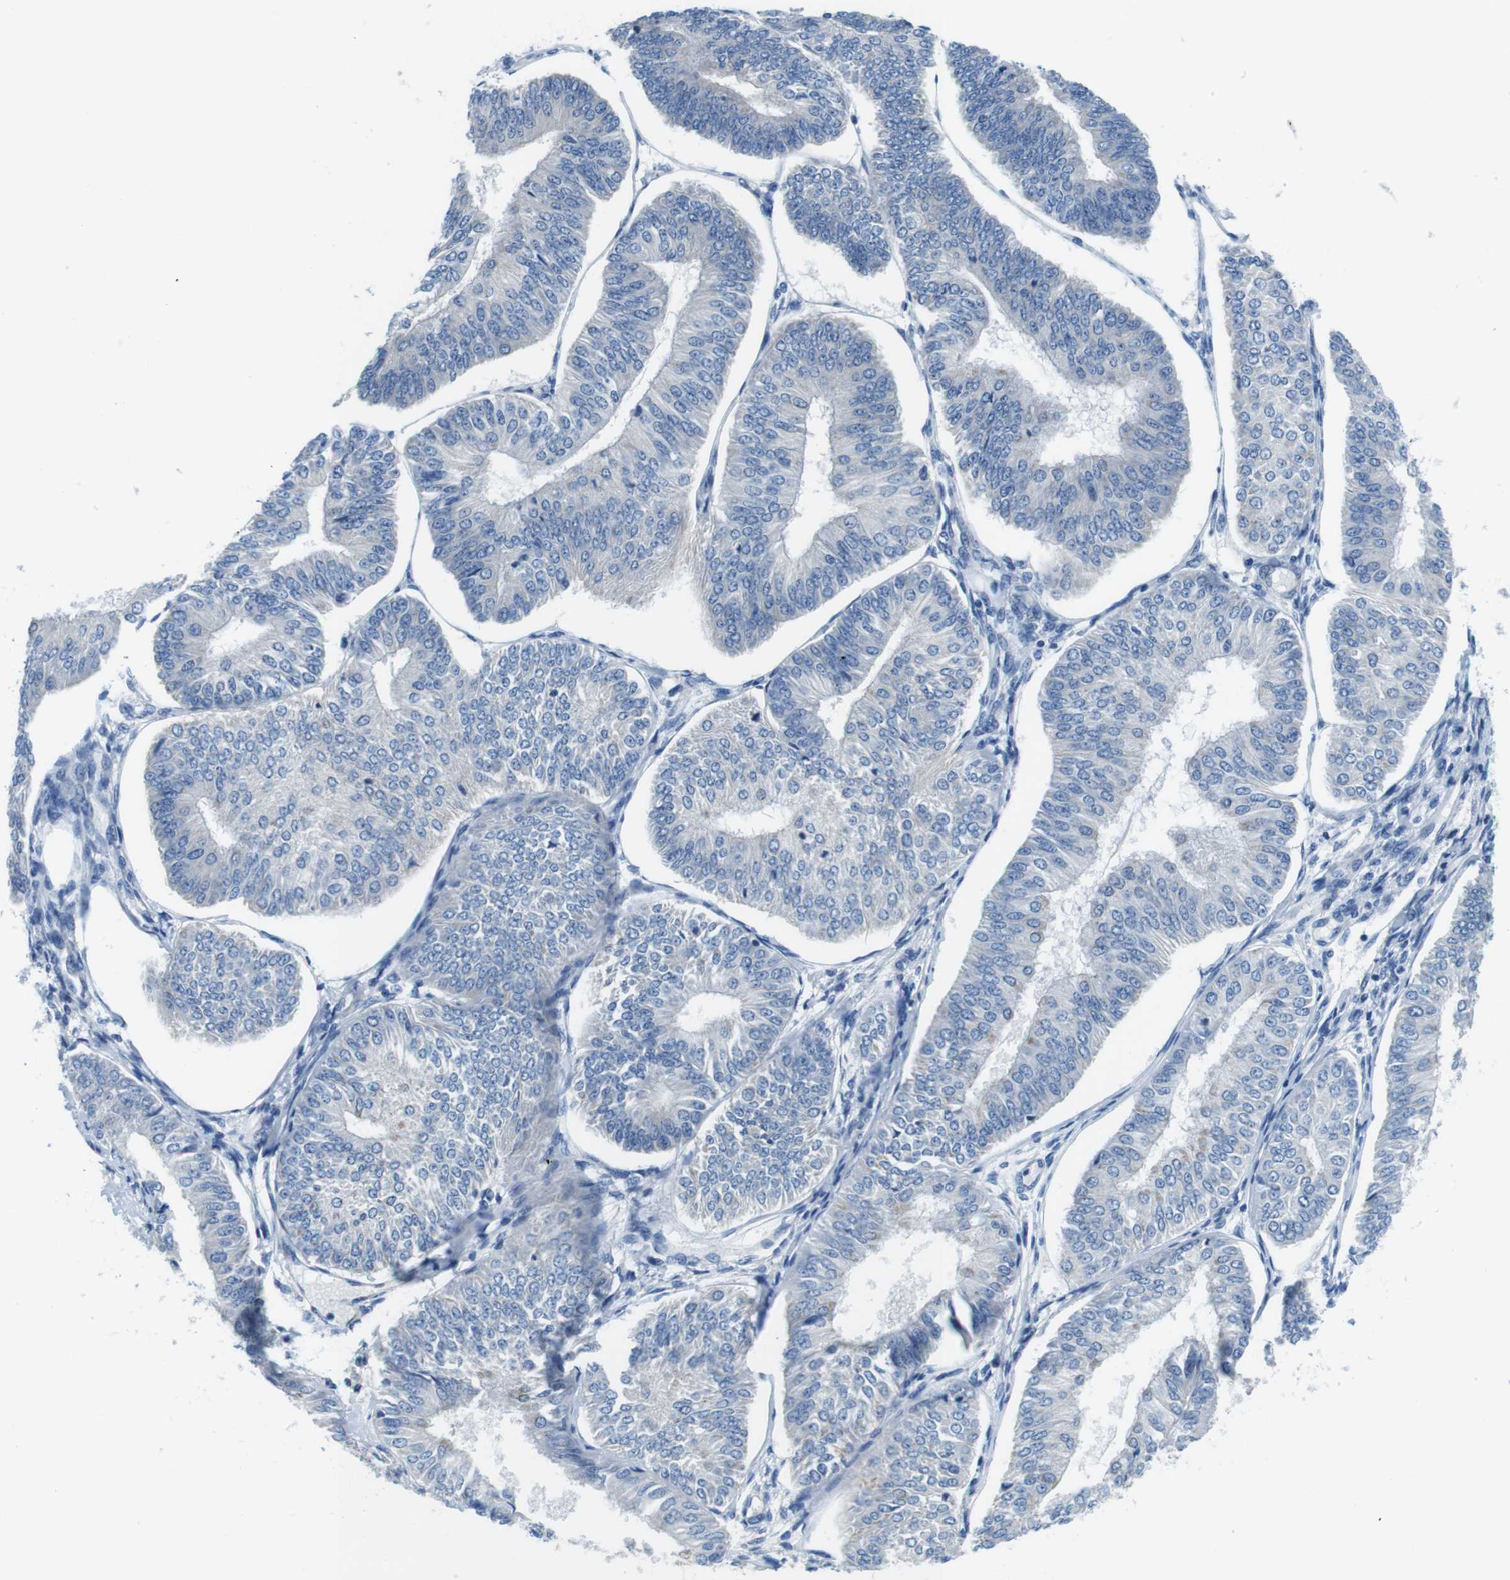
{"staining": {"intensity": "negative", "quantity": "none", "location": "none"}, "tissue": "endometrial cancer", "cell_type": "Tumor cells", "image_type": "cancer", "snomed": [{"axis": "morphology", "description": "Adenocarcinoma, NOS"}, {"axis": "topography", "description": "Endometrium"}], "caption": "Tumor cells show no significant staining in adenocarcinoma (endometrial). Brightfield microscopy of IHC stained with DAB (brown) and hematoxylin (blue), captured at high magnification.", "gene": "DENND4C", "patient": {"sex": "female", "age": 58}}